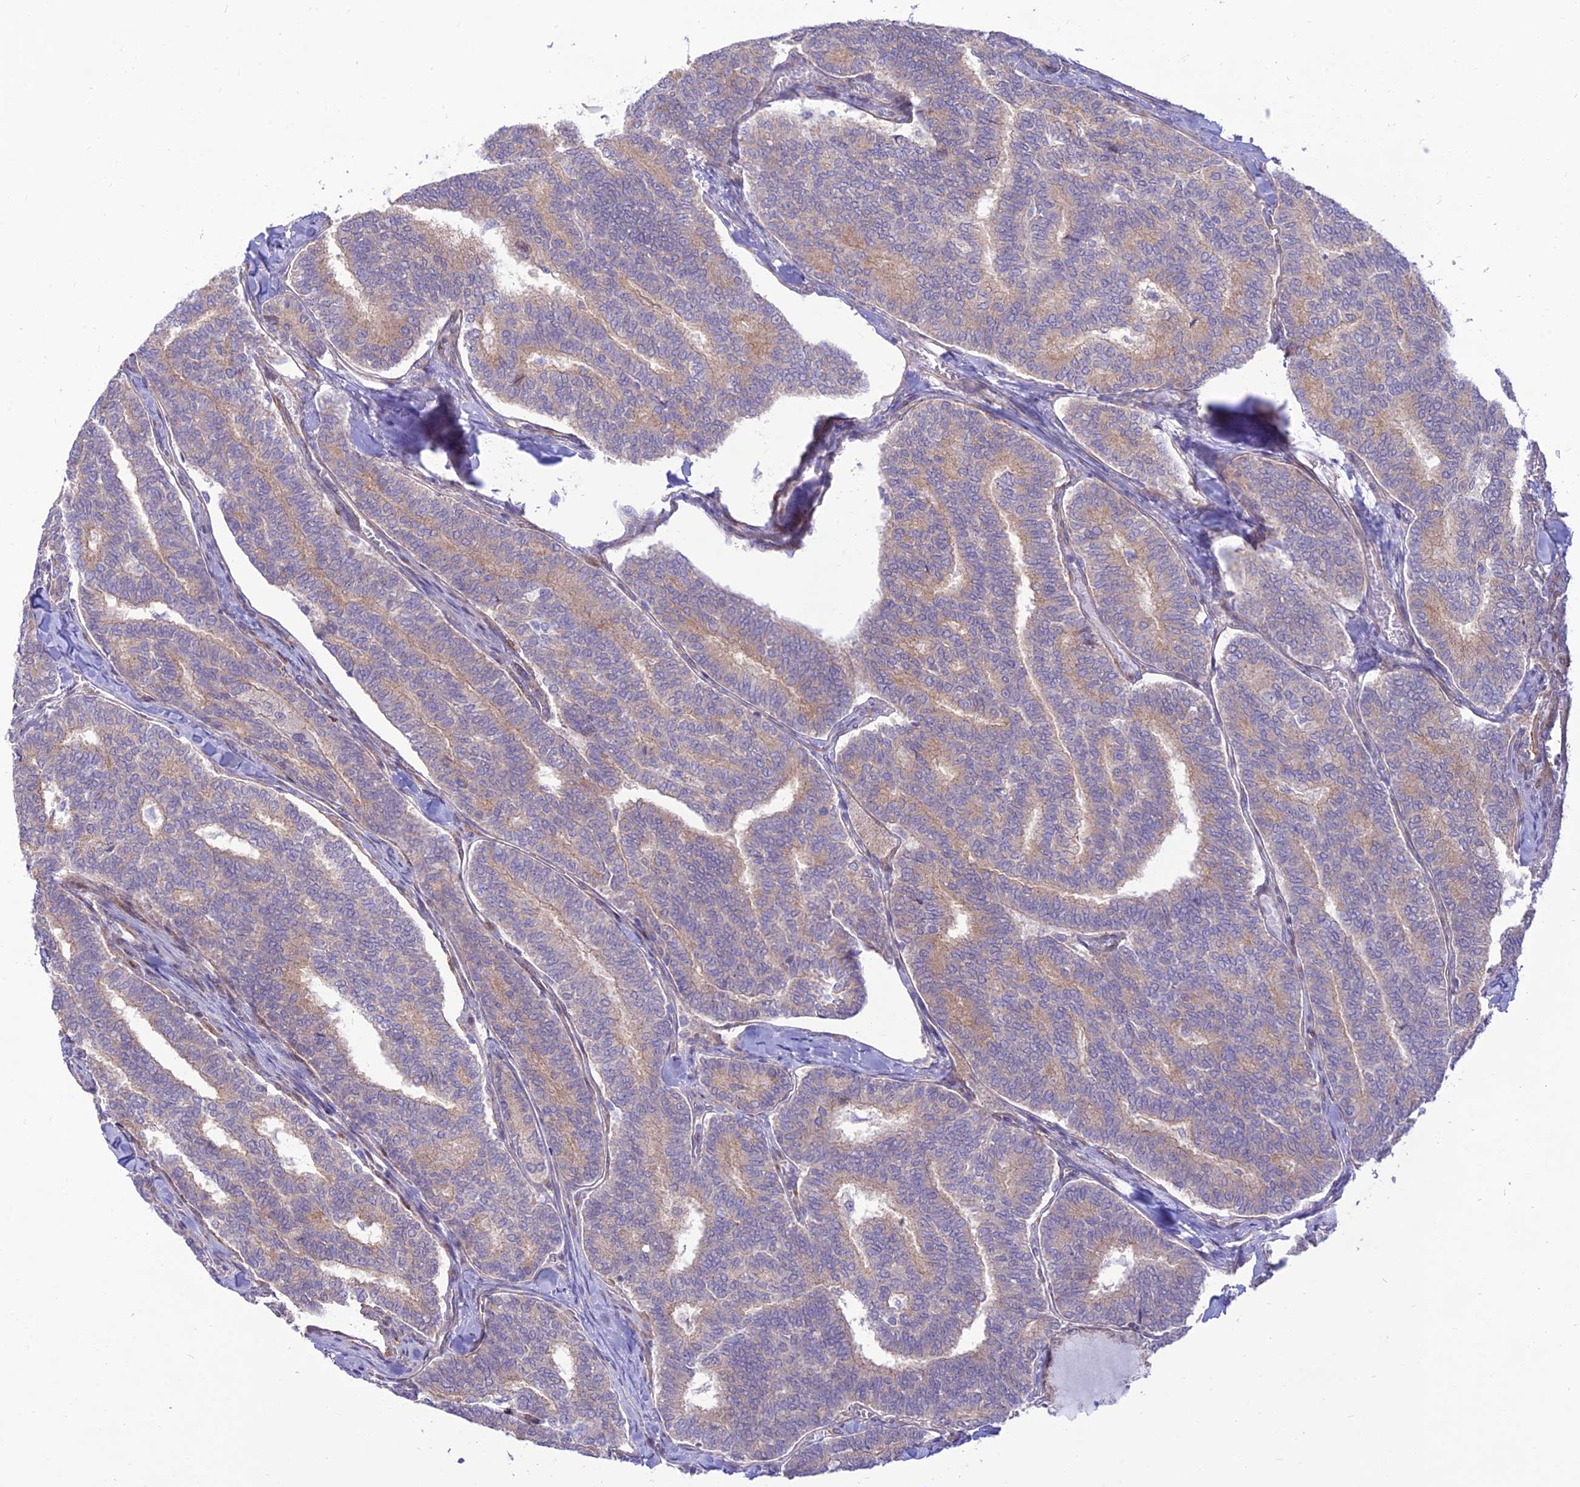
{"staining": {"intensity": "weak", "quantity": "<25%", "location": "cytoplasmic/membranous"}, "tissue": "thyroid cancer", "cell_type": "Tumor cells", "image_type": "cancer", "snomed": [{"axis": "morphology", "description": "Papillary adenocarcinoma, NOS"}, {"axis": "topography", "description": "Thyroid gland"}], "caption": "Tumor cells are negative for protein expression in human thyroid papillary adenocarcinoma.", "gene": "KCNAB1", "patient": {"sex": "female", "age": 35}}